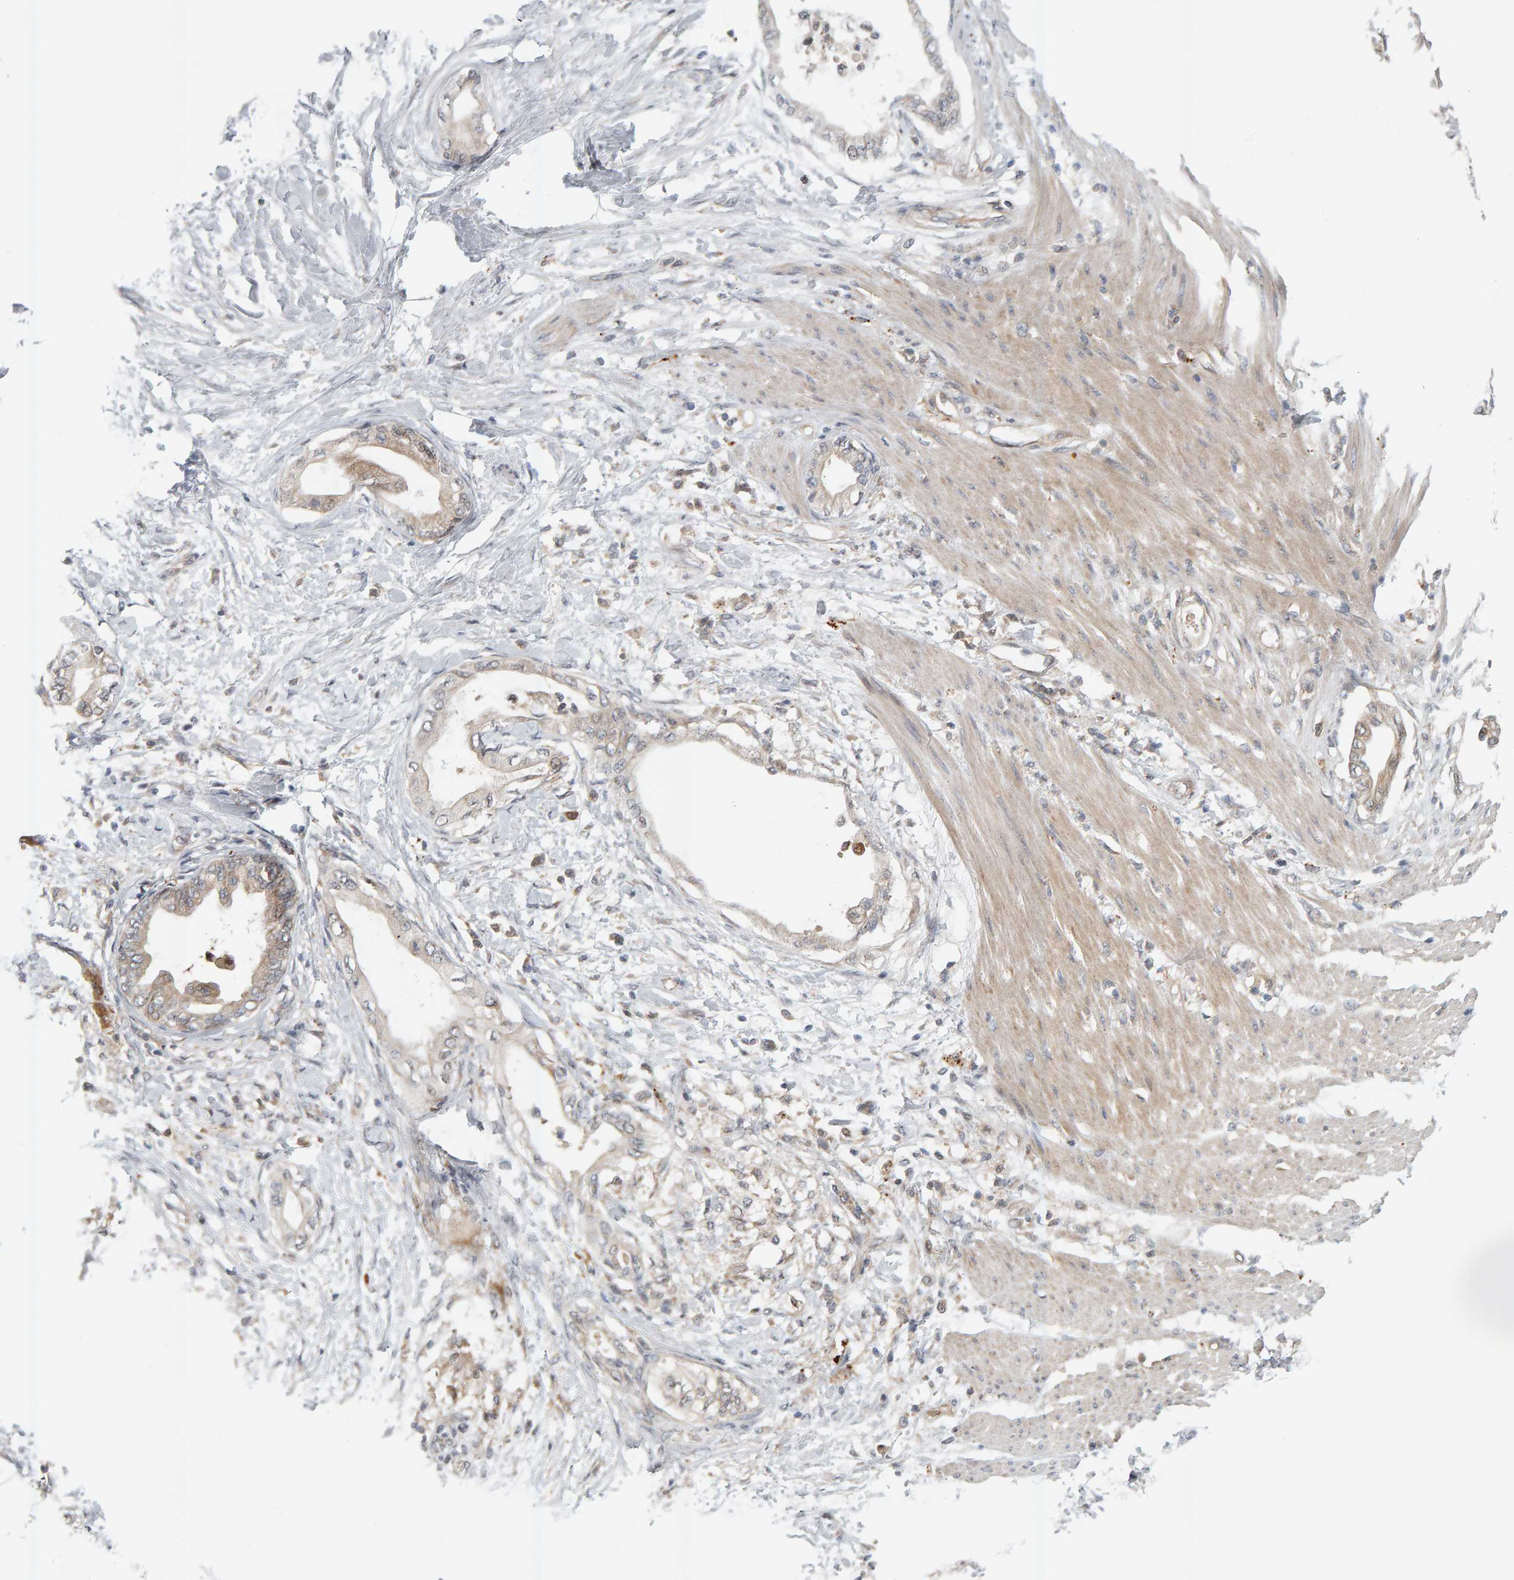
{"staining": {"intensity": "weak", "quantity": ">75%", "location": "cytoplasmic/membranous"}, "tissue": "pancreatic cancer", "cell_type": "Tumor cells", "image_type": "cancer", "snomed": [{"axis": "morphology", "description": "Normal tissue, NOS"}, {"axis": "morphology", "description": "Adenocarcinoma, NOS"}, {"axis": "topography", "description": "Pancreas"}, {"axis": "topography", "description": "Duodenum"}], "caption": "A brown stain shows weak cytoplasmic/membranous staining of a protein in pancreatic cancer tumor cells.", "gene": "ZNF160", "patient": {"sex": "female", "age": 60}}